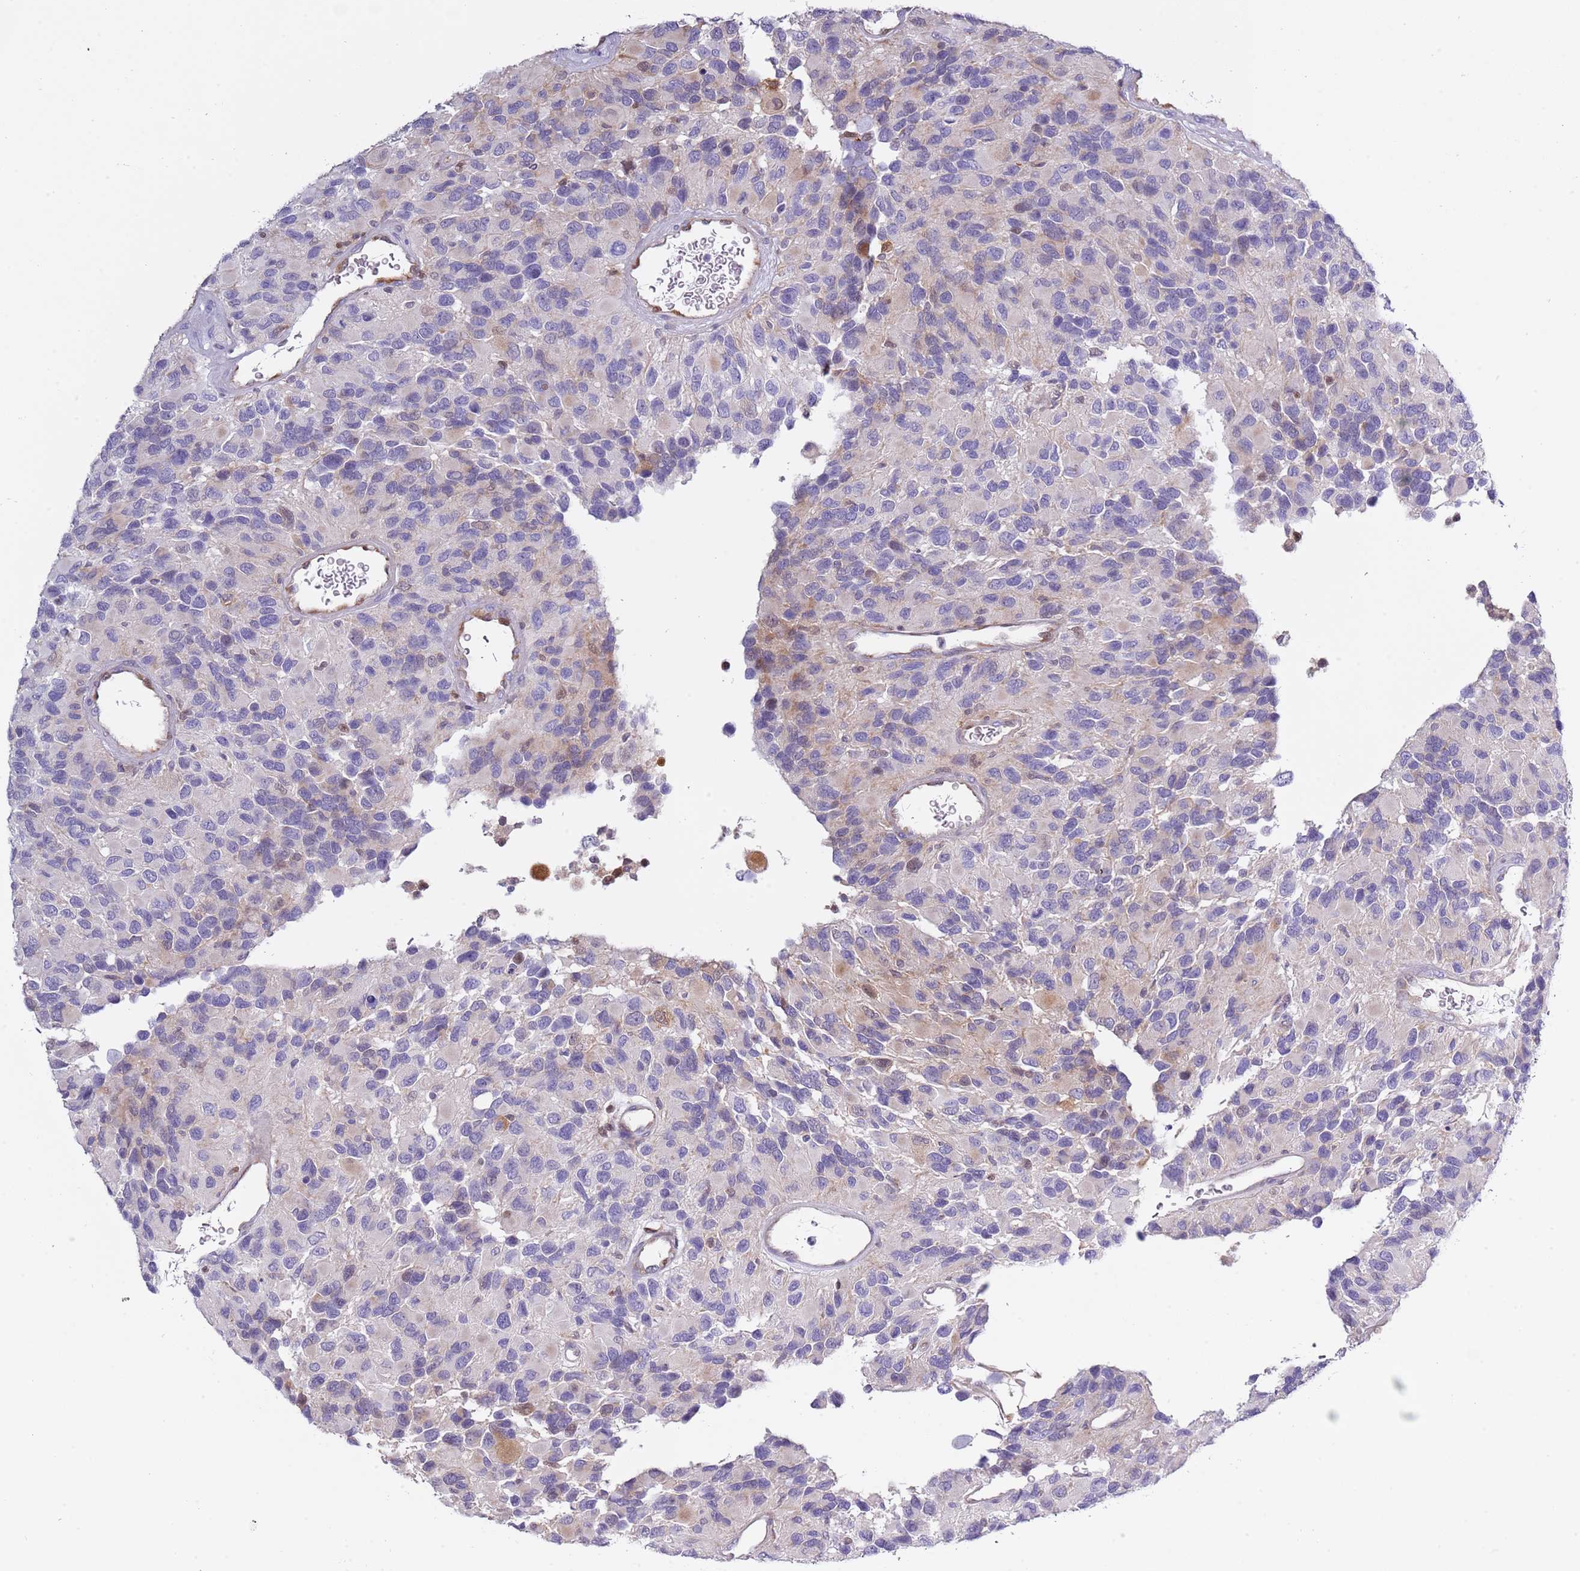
{"staining": {"intensity": "moderate", "quantity": "<25%", "location": "cytoplasmic/membranous"}, "tissue": "glioma", "cell_type": "Tumor cells", "image_type": "cancer", "snomed": [{"axis": "morphology", "description": "Glioma, malignant, High grade"}, {"axis": "topography", "description": "Brain"}], "caption": "The immunohistochemical stain highlights moderate cytoplasmic/membranous positivity in tumor cells of glioma tissue.", "gene": "NBPF6", "patient": {"sex": "male", "age": 77}}